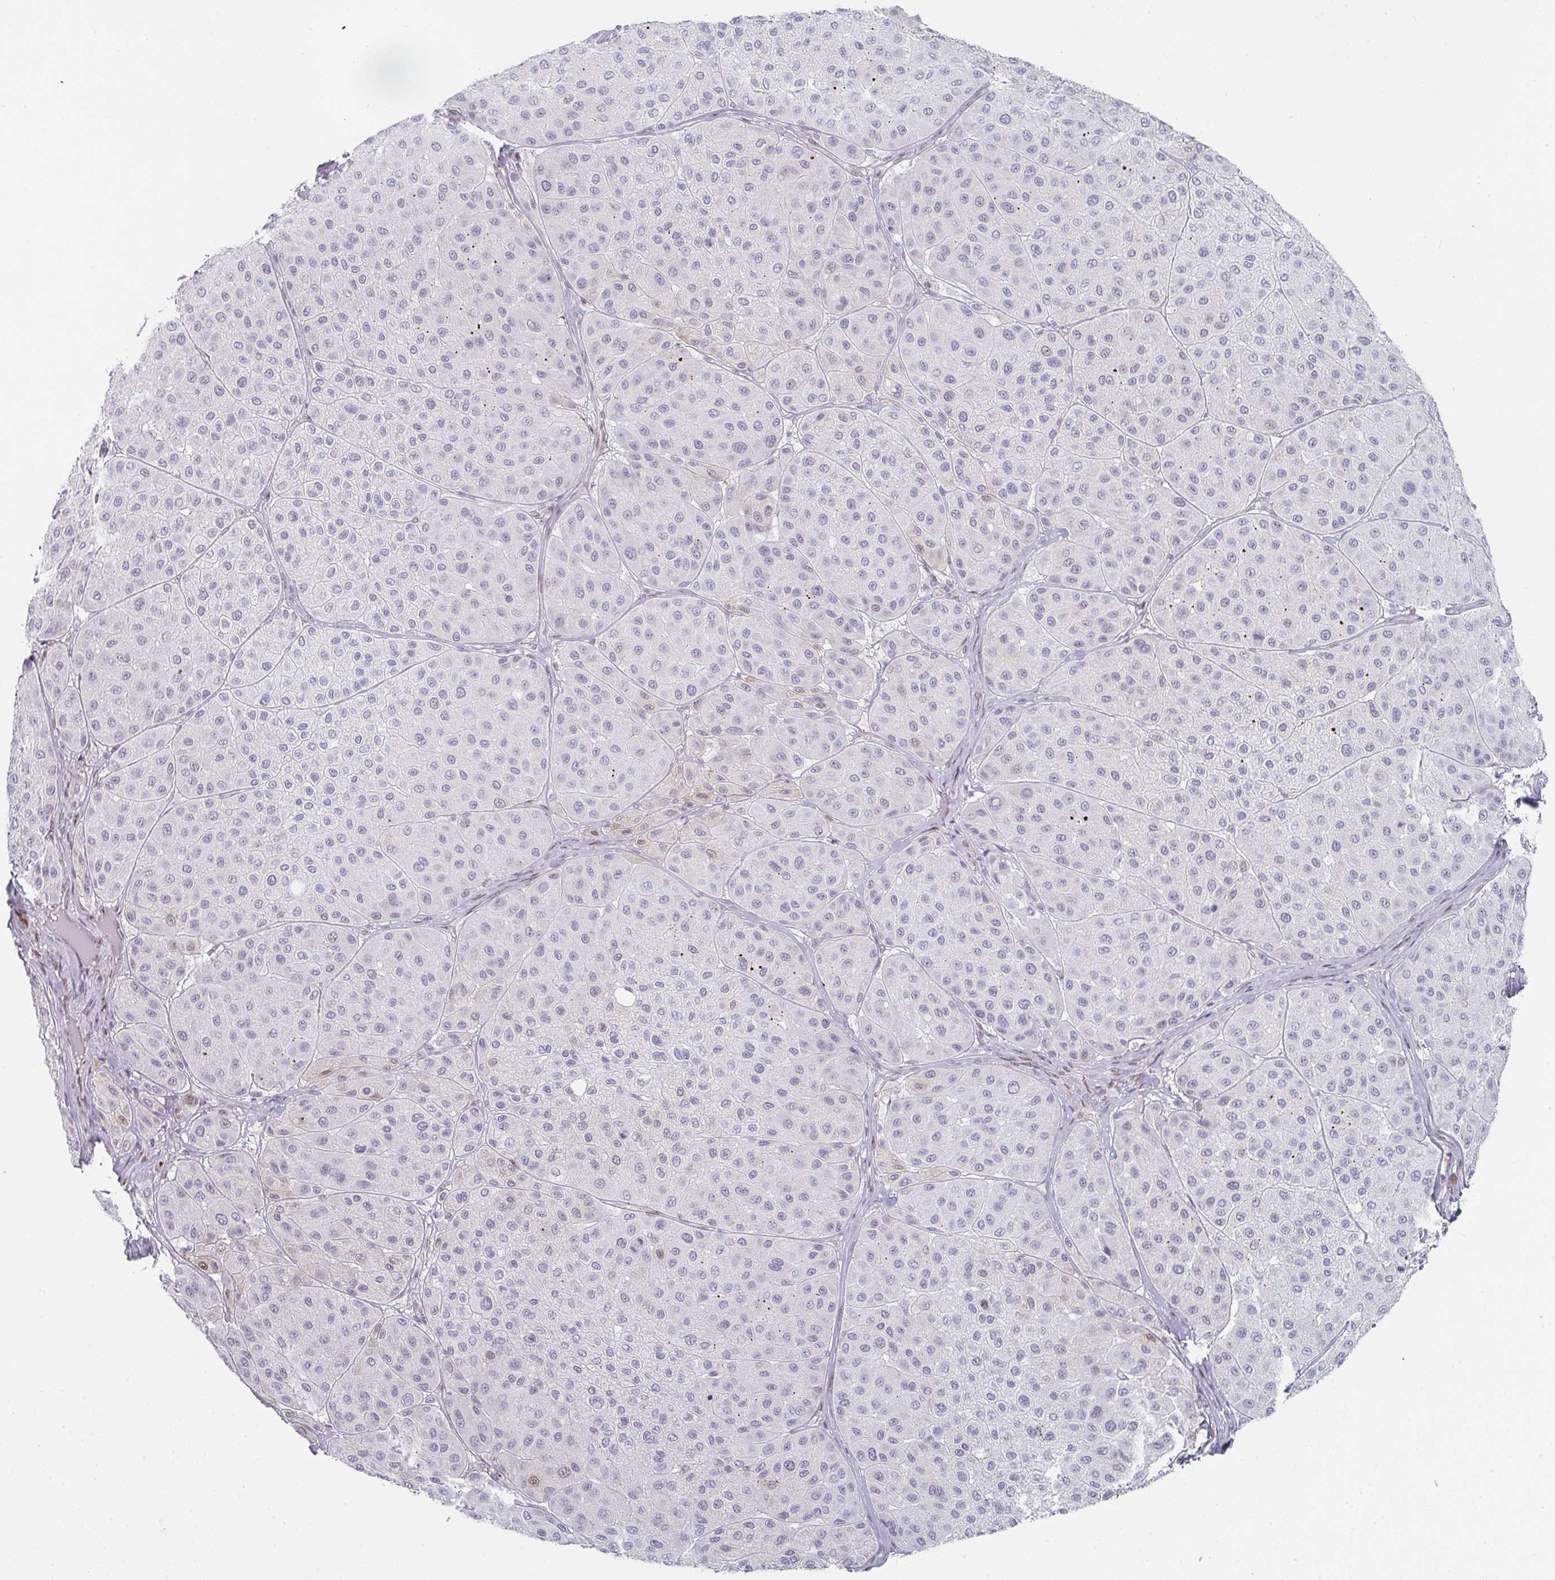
{"staining": {"intensity": "negative", "quantity": "none", "location": "none"}, "tissue": "melanoma", "cell_type": "Tumor cells", "image_type": "cancer", "snomed": [{"axis": "morphology", "description": "Malignant melanoma, Metastatic site"}, {"axis": "topography", "description": "Smooth muscle"}], "caption": "Photomicrograph shows no significant protein staining in tumor cells of malignant melanoma (metastatic site).", "gene": "POU2AF2", "patient": {"sex": "male", "age": 41}}